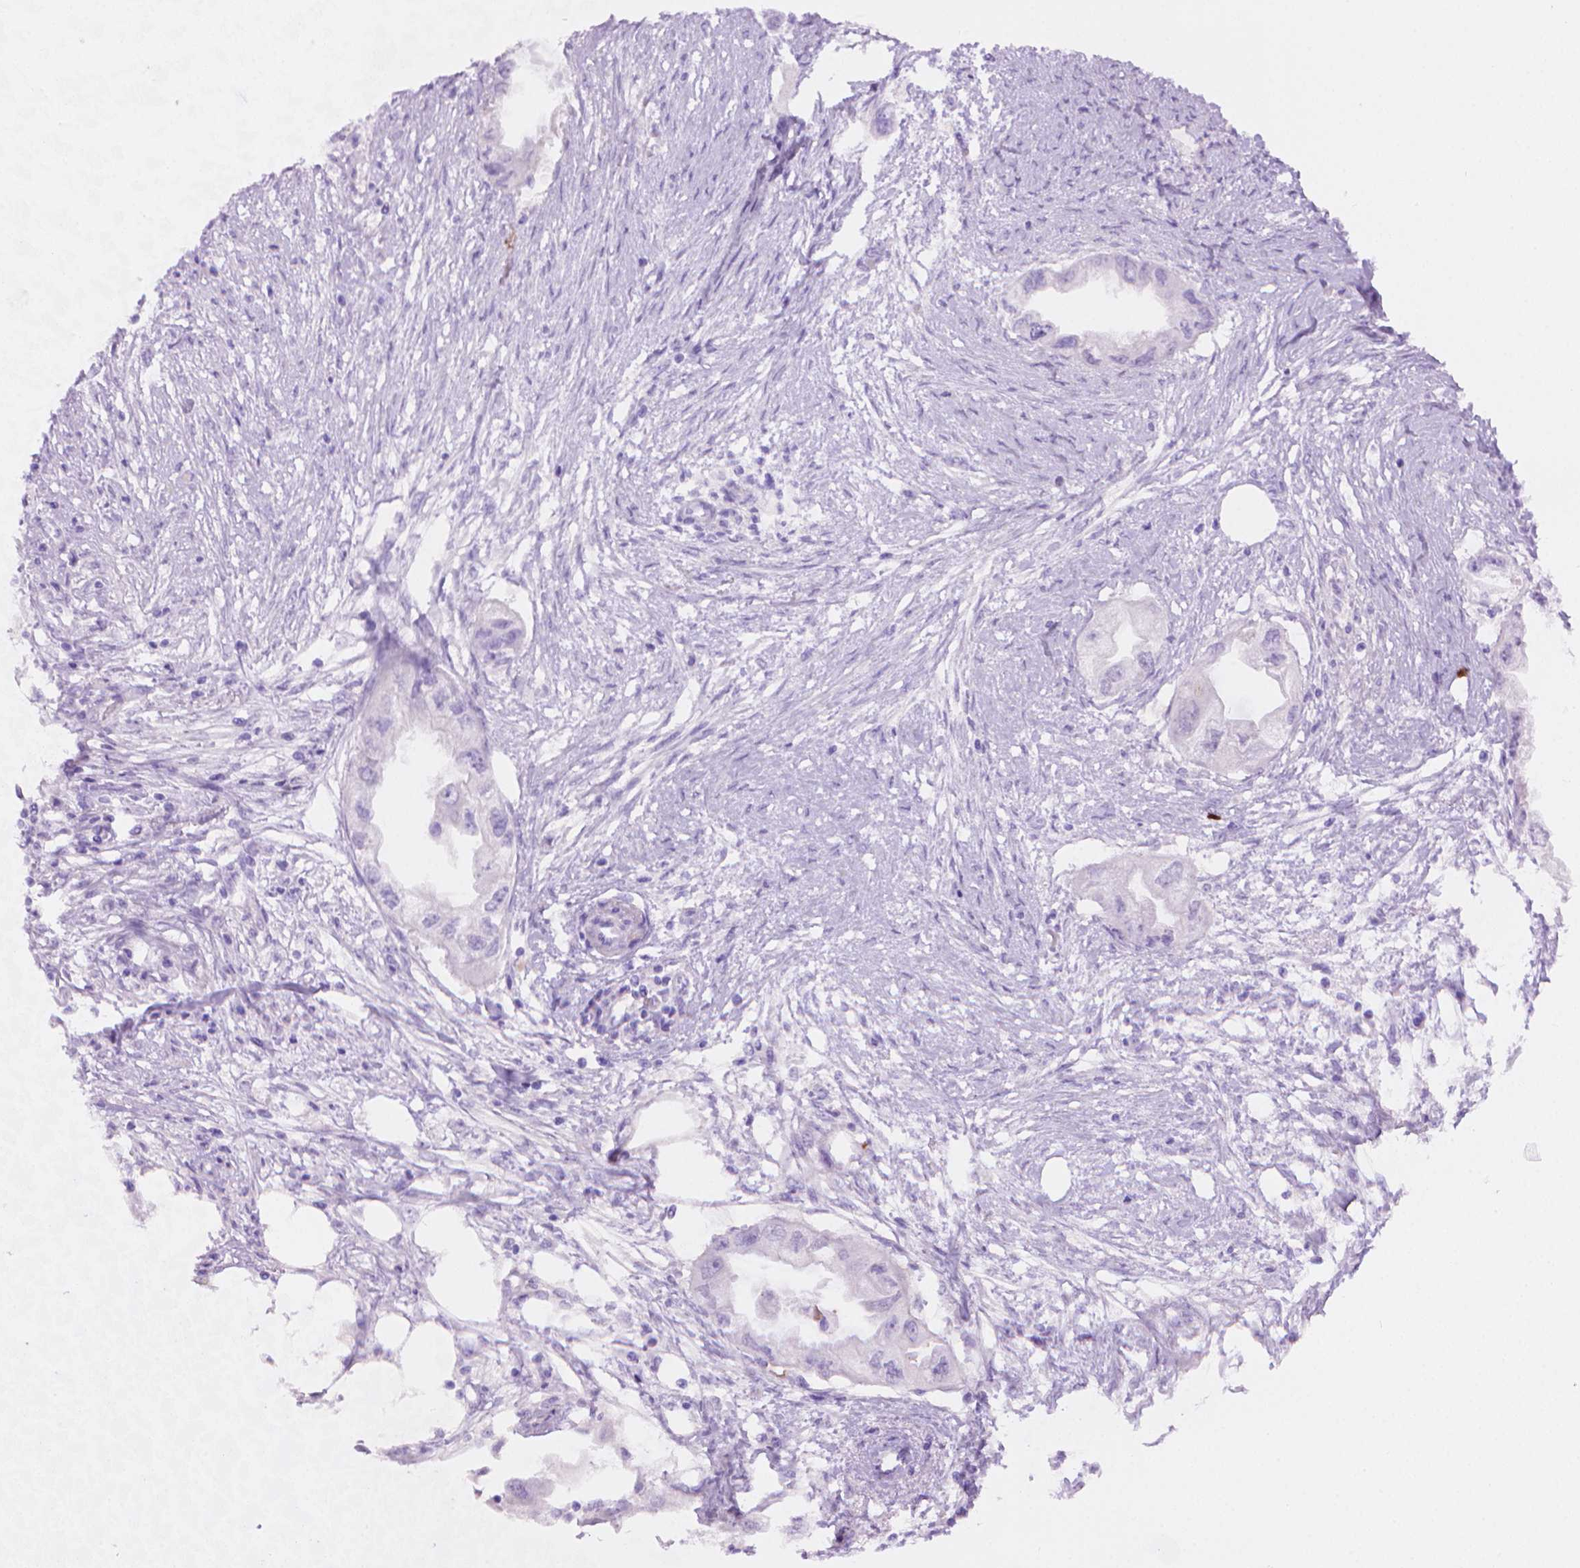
{"staining": {"intensity": "negative", "quantity": "none", "location": "none"}, "tissue": "endometrial cancer", "cell_type": "Tumor cells", "image_type": "cancer", "snomed": [{"axis": "morphology", "description": "Adenocarcinoma, NOS"}, {"axis": "morphology", "description": "Adenocarcinoma, metastatic, NOS"}, {"axis": "topography", "description": "Adipose tissue"}, {"axis": "topography", "description": "Endometrium"}], "caption": "This photomicrograph is of endometrial cancer (metastatic adenocarcinoma) stained with immunohistochemistry to label a protein in brown with the nuclei are counter-stained blue. There is no positivity in tumor cells.", "gene": "AMMECR1", "patient": {"sex": "female", "age": 67}}